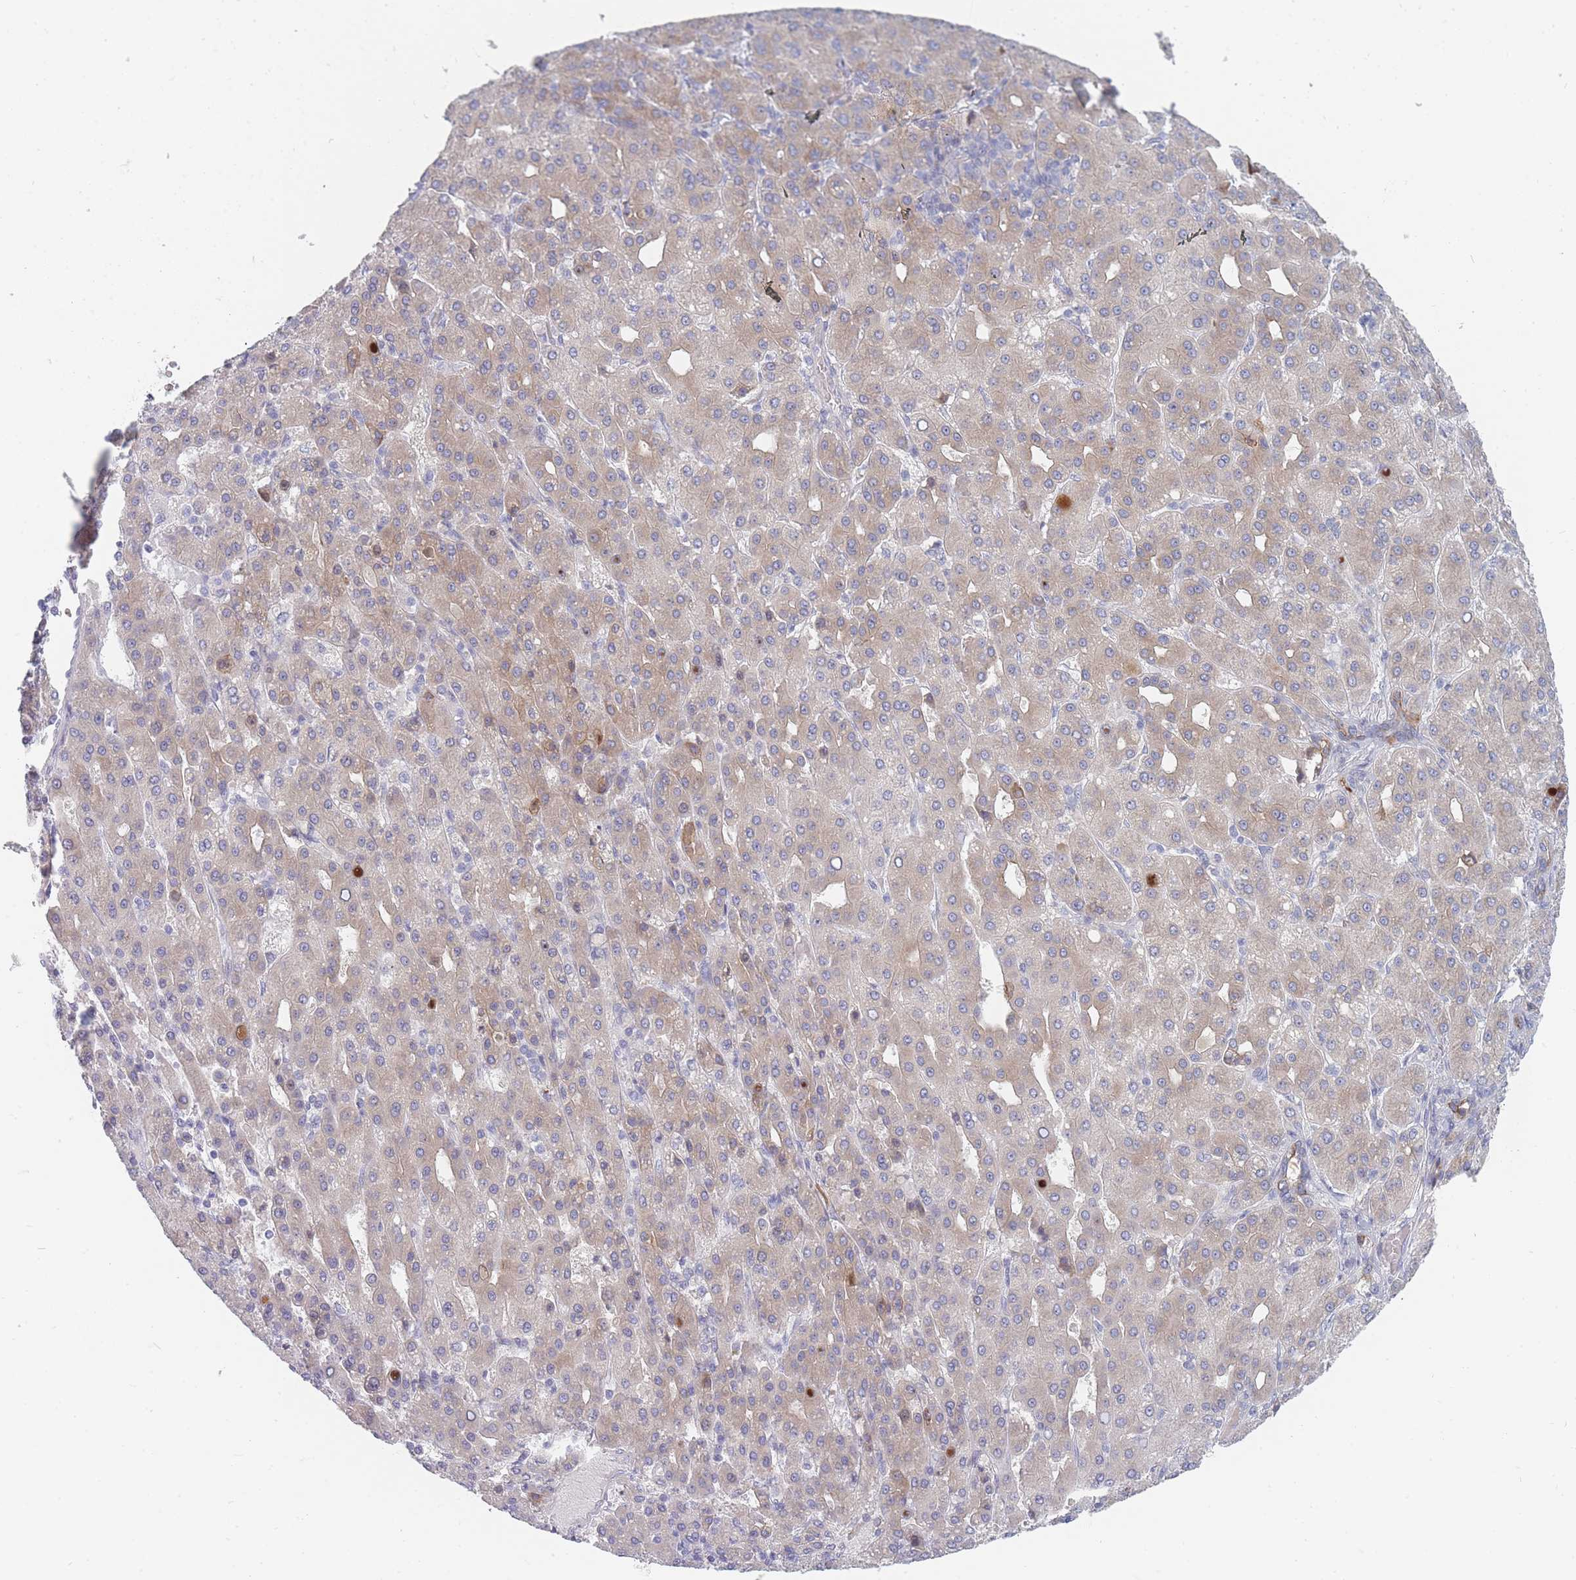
{"staining": {"intensity": "weak", "quantity": "25%-75%", "location": "cytoplasmic/membranous"}, "tissue": "liver cancer", "cell_type": "Tumor cells", "image_type": "cancer", "snomed": [{"axis": "morphology", "description": "Carcinoma, Hepatocellular, NOS"}, {"axis": "topography", "description": "Liver"}], "caption": "This photomicrograph shows immunohistochemistry staining of hepatocellular carcinoma (liver), with low weak cytoplasmic/membranous expression in approximately 25%-75% of tumor cells.", "gene": "SPATS1", "patient": {"sex": "male", "age": 65}}